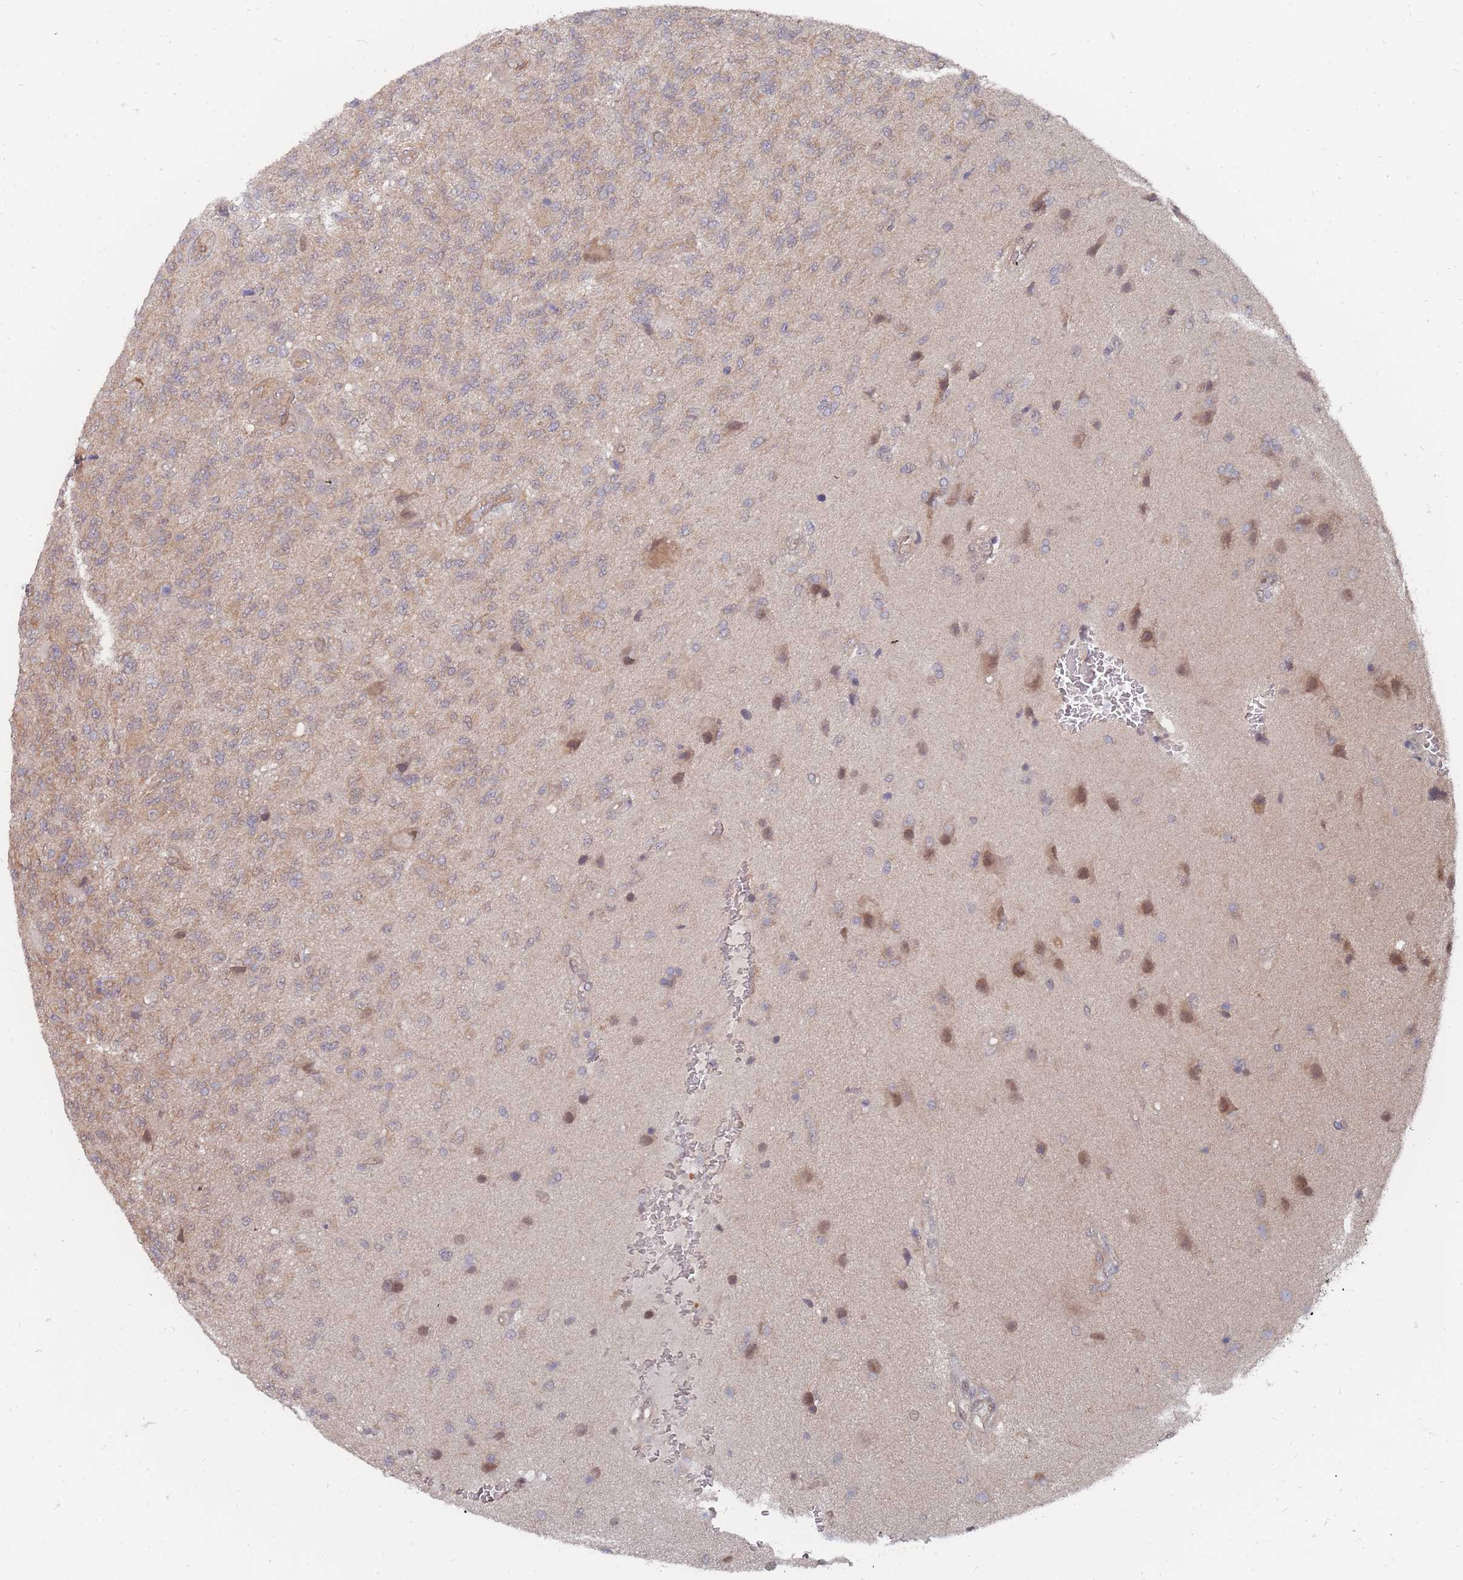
{"staining": {"intensity": "negative", "quantity": "none", "location": "none"}, "tissue": "glioma", "cell_type": "Tumor cells", "image_type": "cancer", "snomed": [{"axis": "morphology", "description": "Glioma, malignant, High grade"}, {"axis": "topography", "description": "Brain"}], "caption": "This is an immunohistochemistry histopathology image of human malignant glioma (high-grade). There is no positivity in tumor cells.", "gene": "NKD1", "patient": {"sex": "male", "age": 56}}